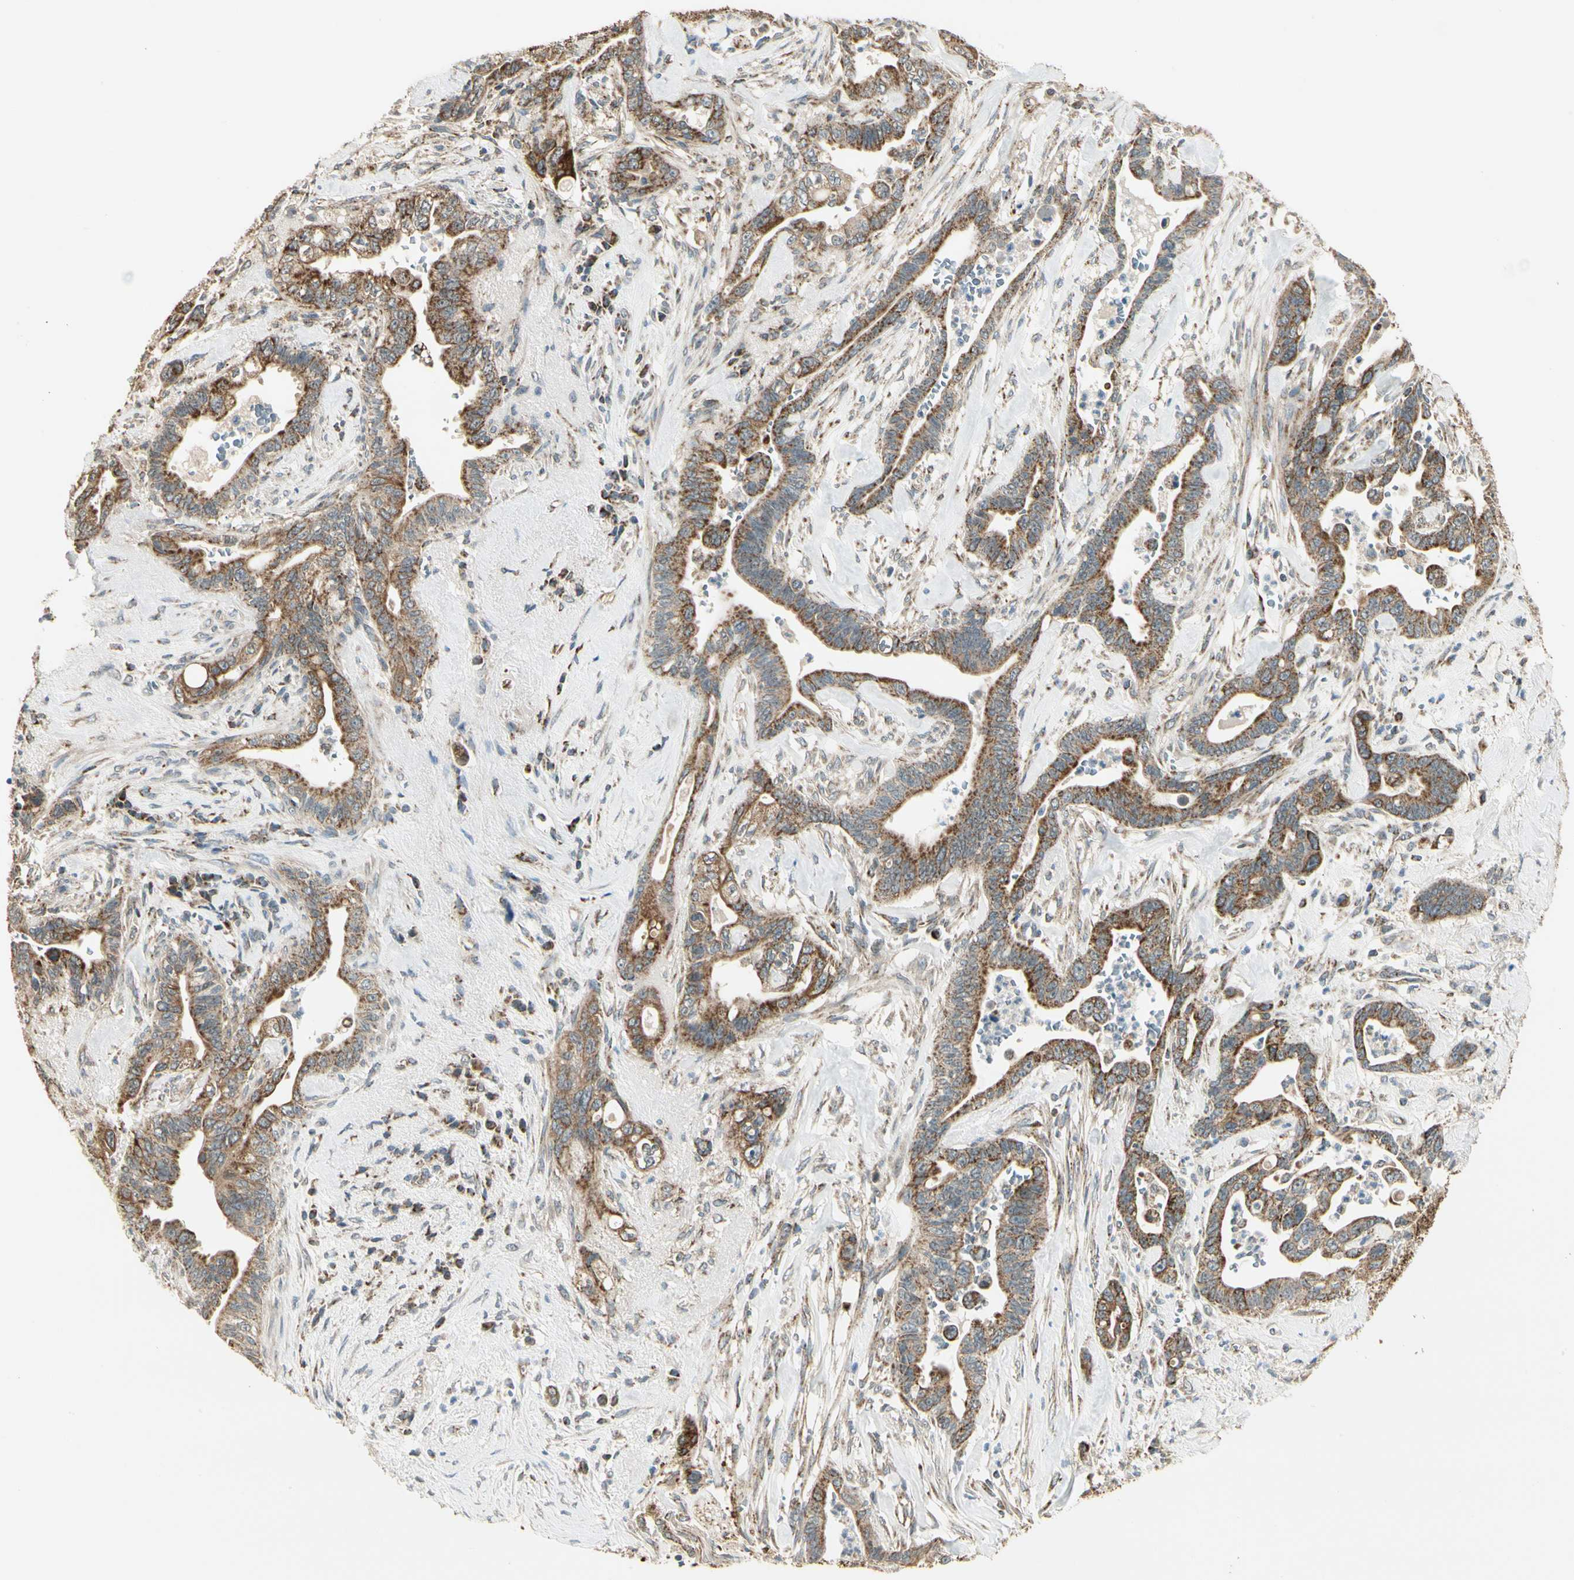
{"staining": {"intensity": "strong", "quantity": ">75%", "location": "cytoplasmic/membranous"}, "tissue": "pancreatic cancer", "cell_type": "Tumor cells", "image_type": "cancer", "snomed": [{"axis": "morphology", "description": "Adenocarcinoma, NOS"}, {"axis": "topography", "description": "Pancreas"}], "caption": "Protein staining by IHC displays strong cytoplasmic/membranous positivity in approximately >75% of tumor cells in adenocarcinoma (pancreatic). (DAB (3,3'-diaminobenzidine) IHC with brightfield microscopy, high magnification).", "gene": "EPHB3", "patient": {"sex": "male", "age": 70}}